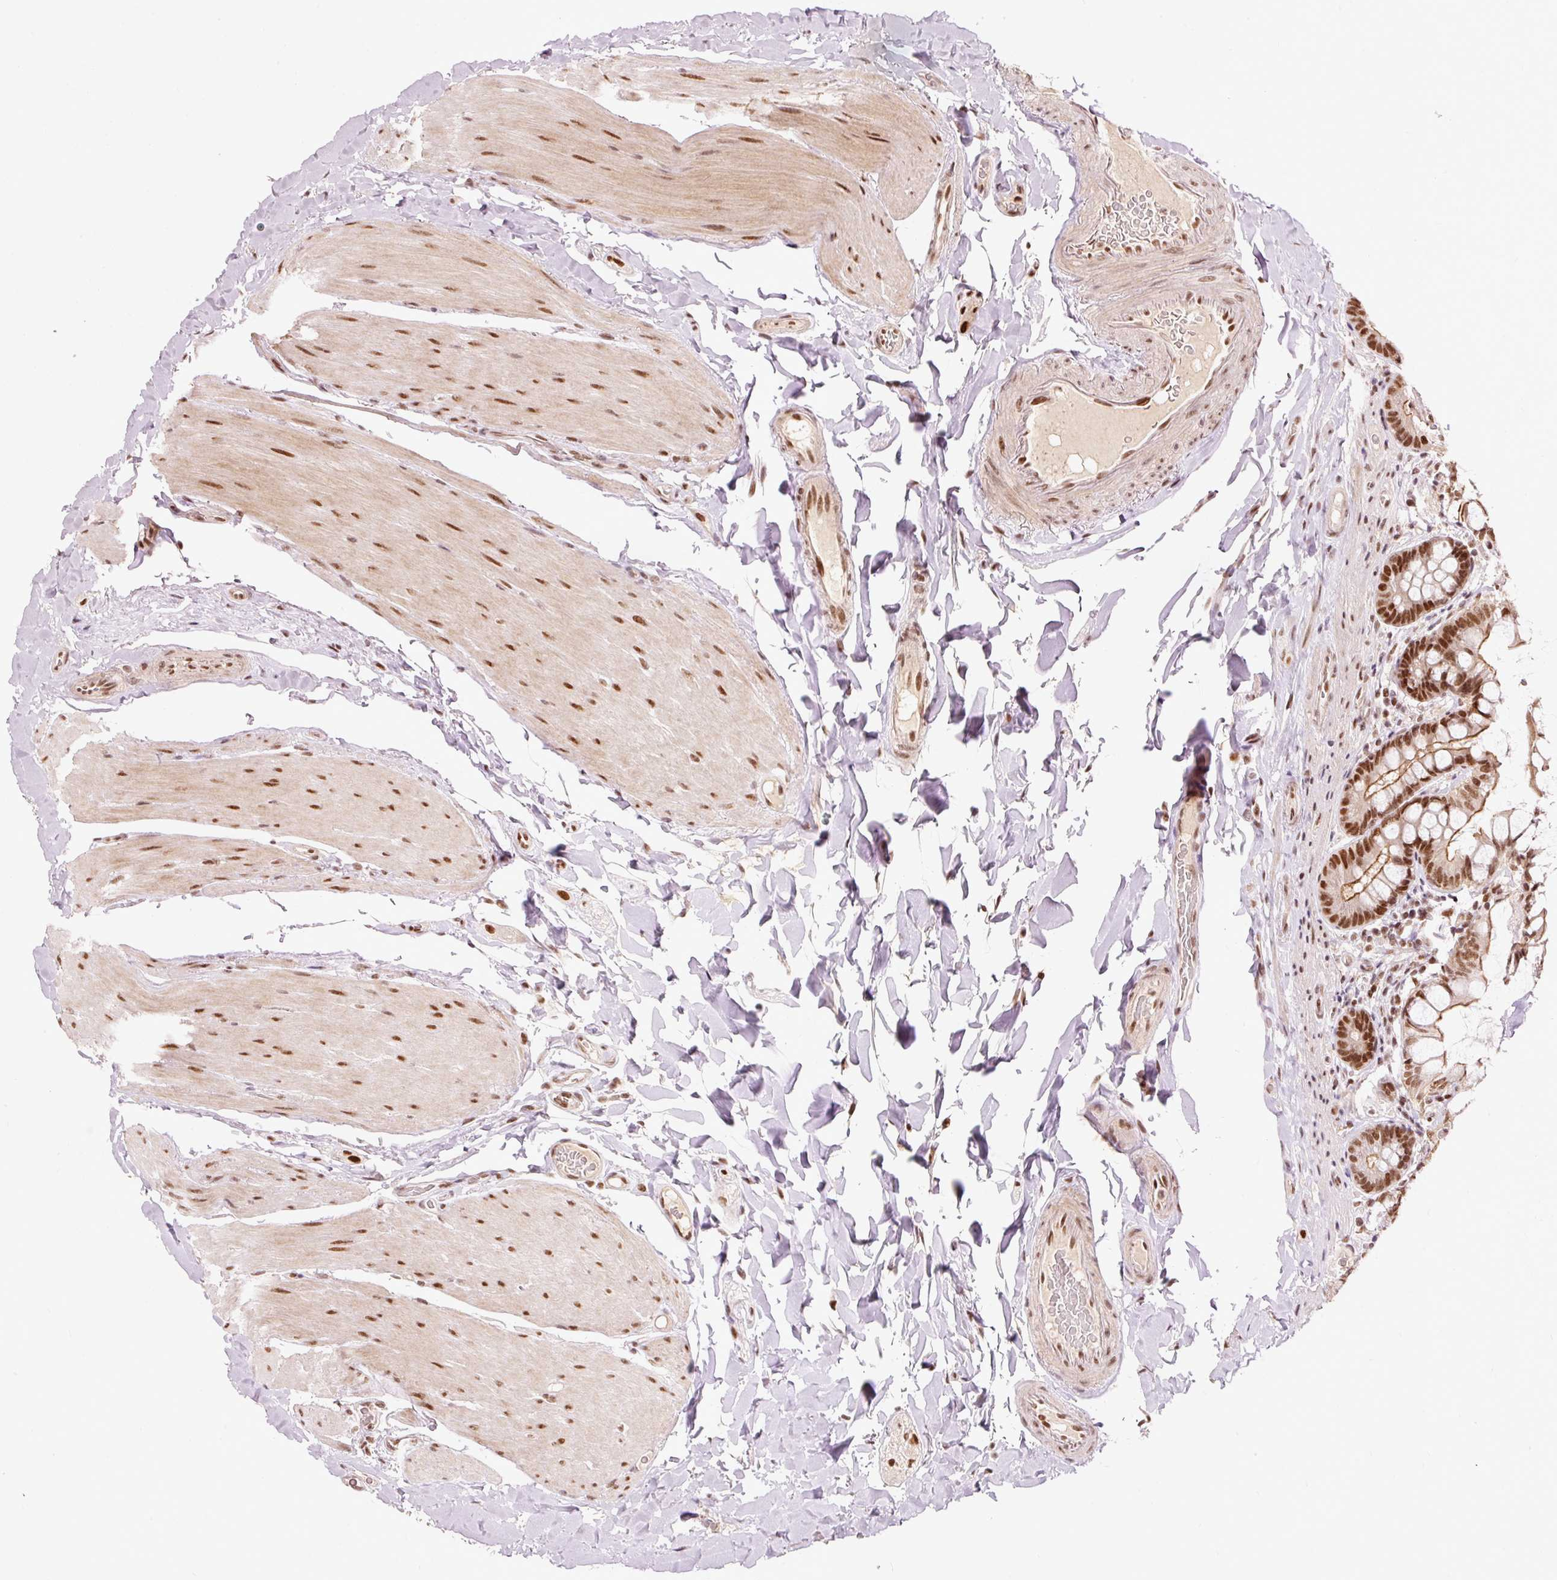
{"staining": {"intensity": "strong", "quantity": ">75%", "location": "cytoplasmic/membranous,nuclear"}, "tissue": "small intestine", "cell_type": "Glandular cells", "image_type": "normal", "snomed": [{"axis": "morphology", "description": "Normal tissue, NOS"}, {"axis": "topography", "description": "Small intestine"}], "caption": "Benign small intestine displays strong cytoplasmic/membranous,nuclear positivity in approximately >75% of glandular cells, visualized by immunohistochemistry.", "gene": "ZBTB44", "patient": {"sex": "male", "age": 70}}